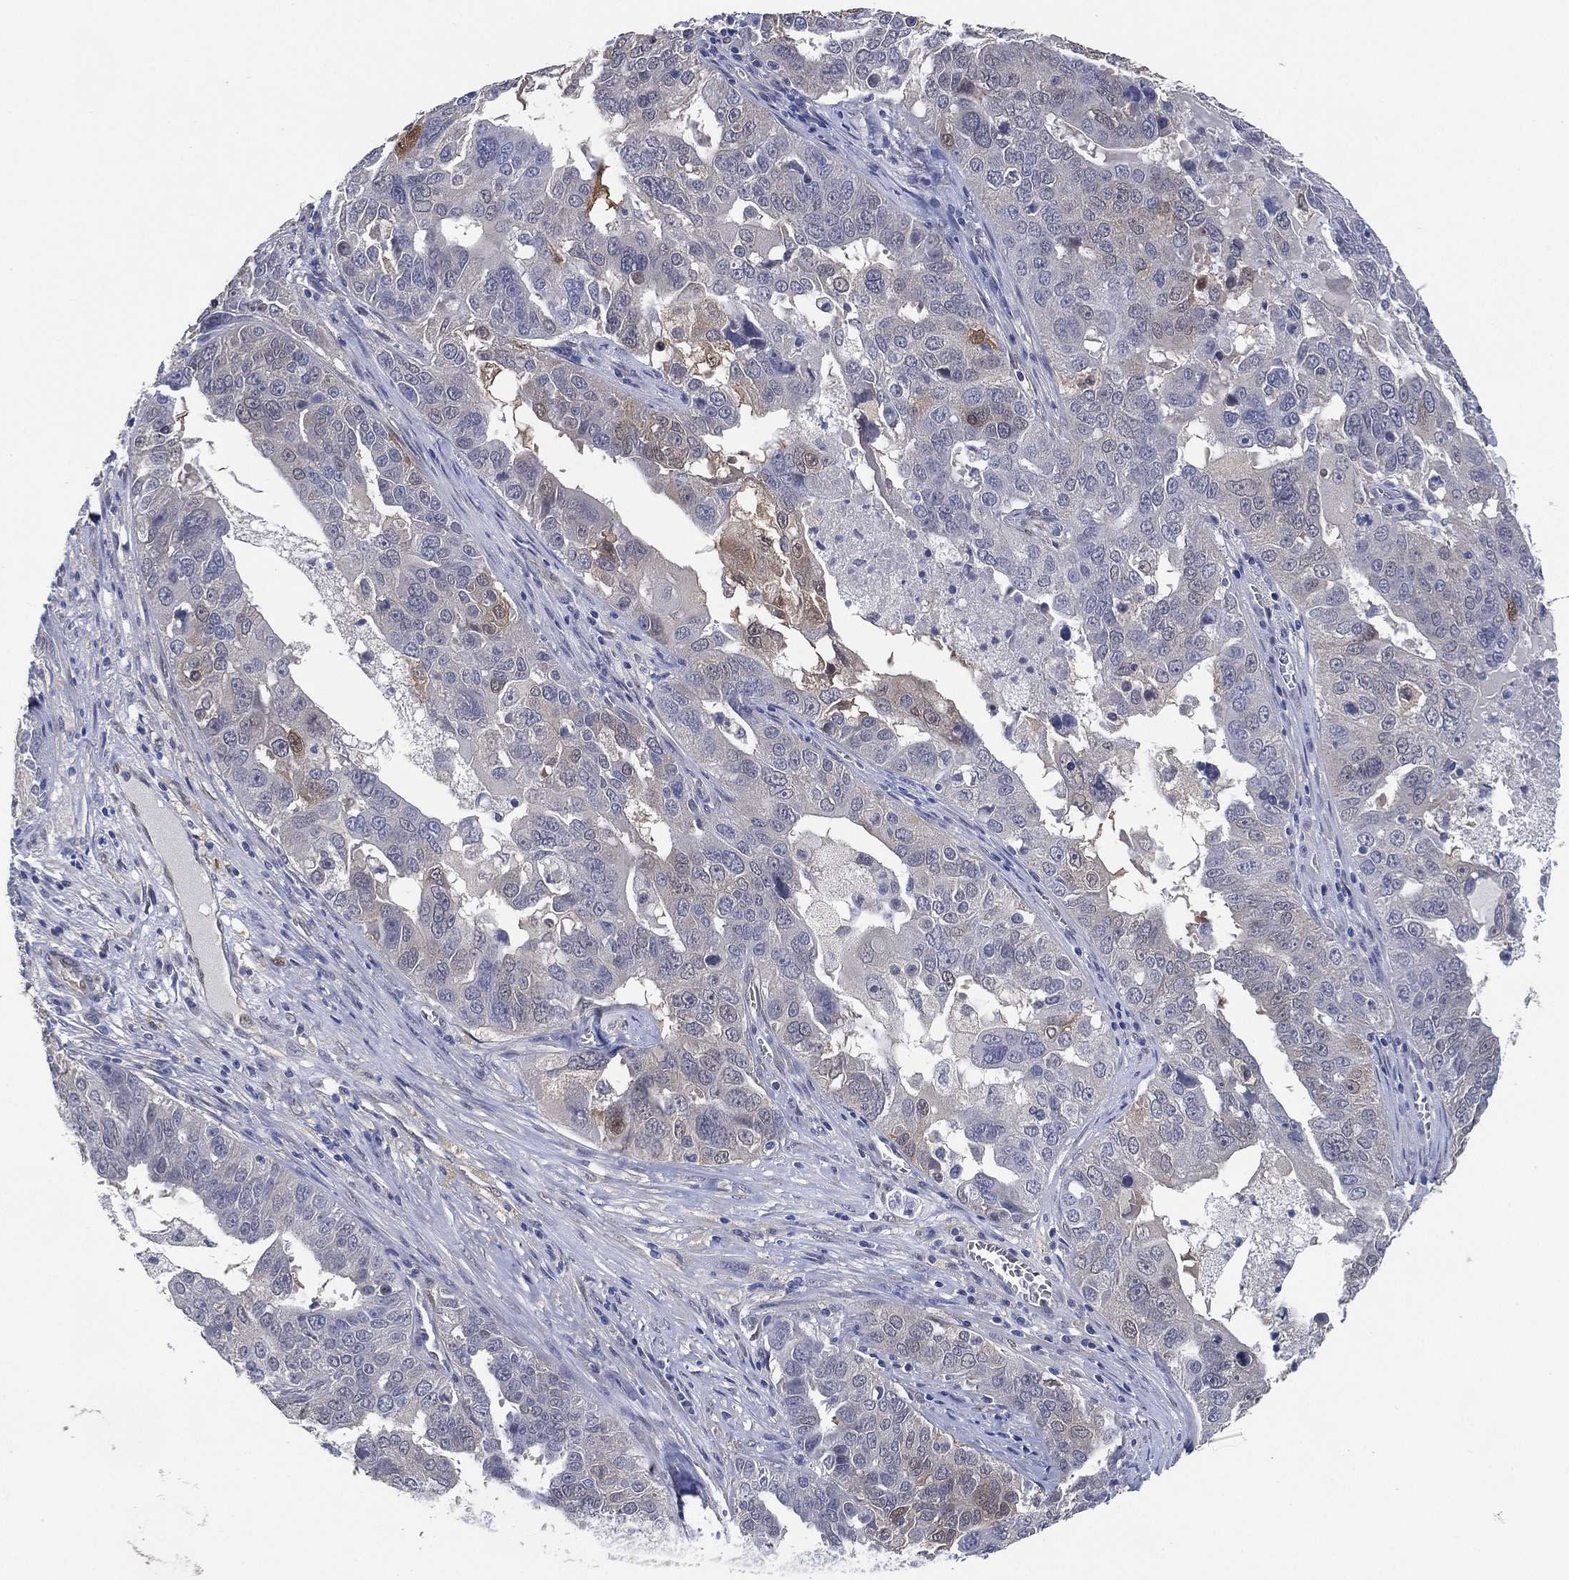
{"staining": {"intensity": "weak", "quantity": "<25%", "location": "cytoplasmic/membranous"}, "tissue": "ovarian cancer", "cell_type": "Tumor cells", "image_type": "cancer", "snomed": [{"axis": "morphology", "description": "Carcinoma, endometroid"}, {"axis": "topography", "description": "Soft tissue"}, {"axis": "topography", "description": "Ovary"}], "caption": "Immunohistochemistry histopathology image of neoplastic tissue: ovarian cancer stained with DAB (3,3'-diaminobenzidine) demonstrates no significant protein staining in tumor cells.", "gene": "AK1", "patient": {"sex": "female", "age": 52}}